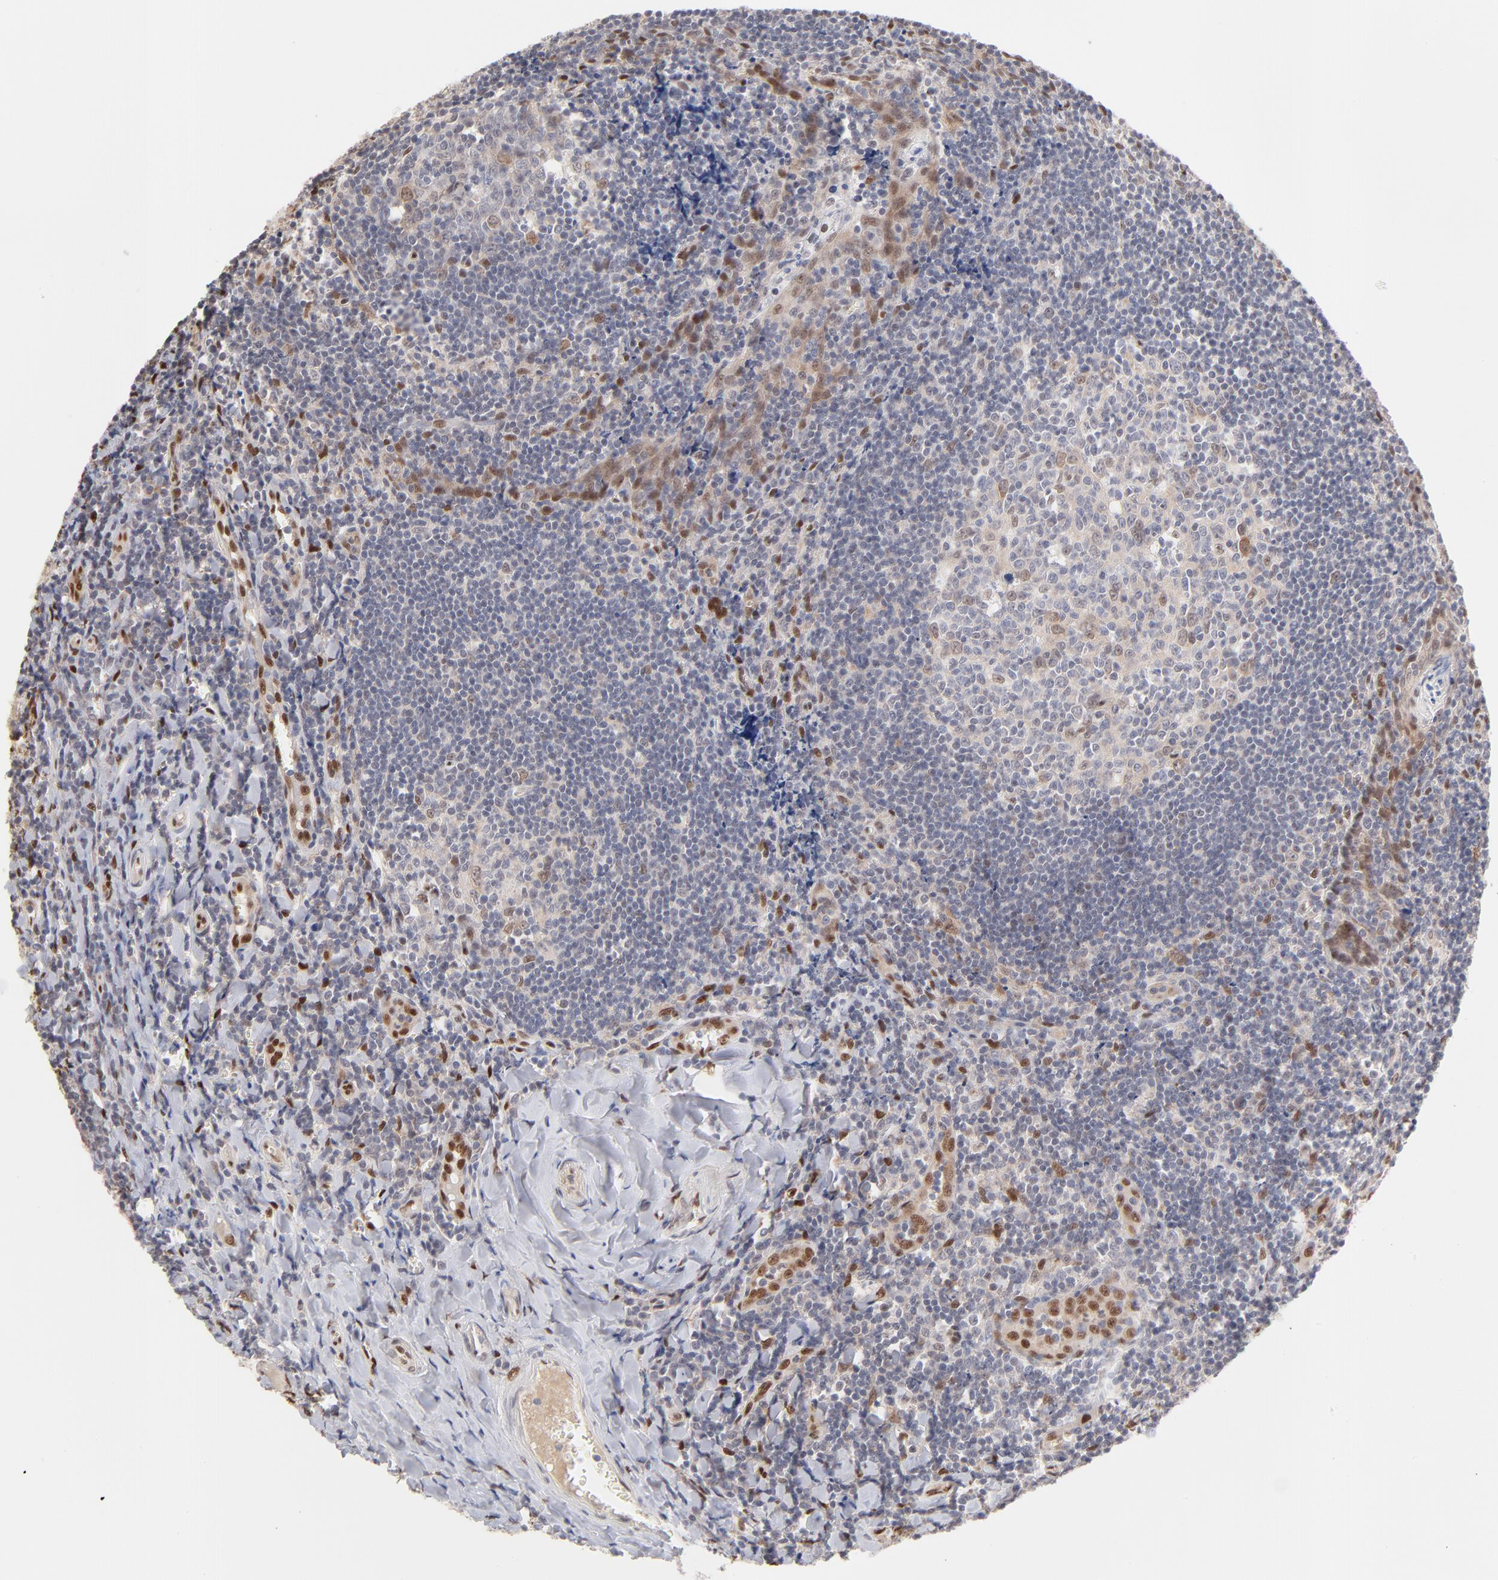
{"staining": {"intensity": "negative", "quantity": "none", "location": "none"}, "tissue": "tonsil", "cell_type": "Germinal center cells", "image_type": "normal", "snomed": [{"axis": "morphology", "description": "Normal tissue, NOS"}, {"axis": "topography", "description": "Tonsil"}], "caption": "Histopathology image shows no significant protein staining in germinal center cells of normal tonsil.", "gene": "STAT3", "patient": {"sex": "male", "age": 20}}